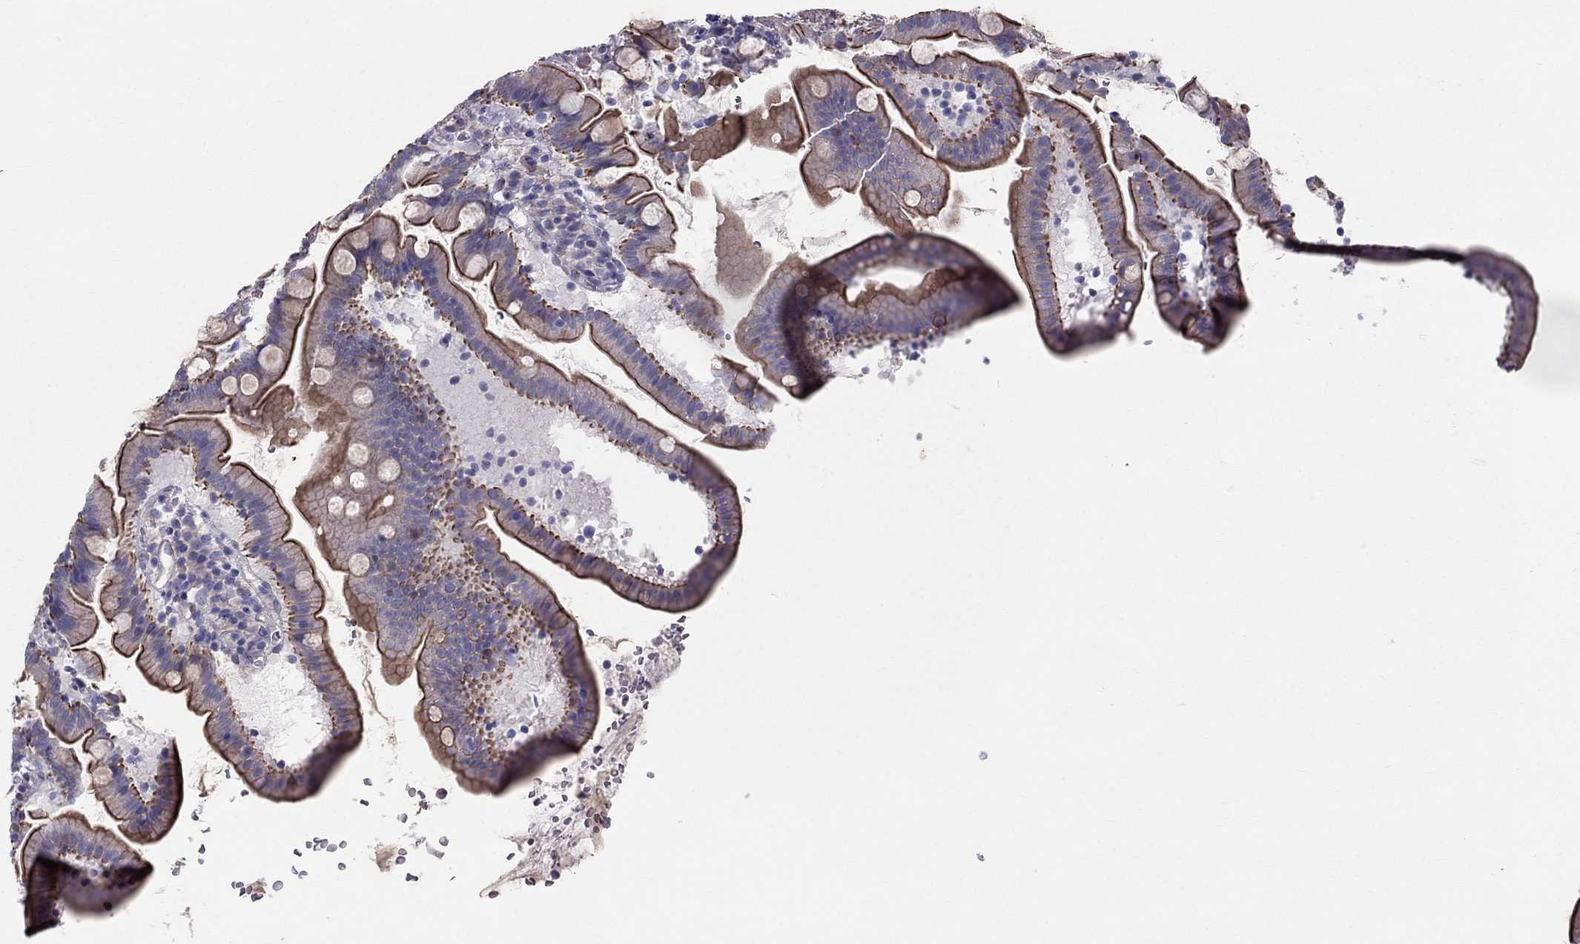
{"staining": {"intensity": "strong", "quantity": "25%-75%", "location": "cytoplasmic/membranous"}, "tissue": "duodenum", "cell_type": "Glandular cells", "image_type": "normal", "snomed": [{"axis": "morphology", "description": "Normal tissue, NOS"}, {"axis": "topography", "description": "Duodenum"}], "caption": "IHC staining of unremarkable duodenum, which exhibits high levels of strong cytoplasmic/membranous staining in approximately 25%-75% of glandular cells indicating strong cytoplasmic/membranous protein positivity. The staining was performed using DAB (3,3'-diaminobenzidine) (brown) for protein detection and nuclei were counterstained in hematoxylin (blue).", "gene": "ENOX1", "patient": {"sex": "female", "age": 67}}